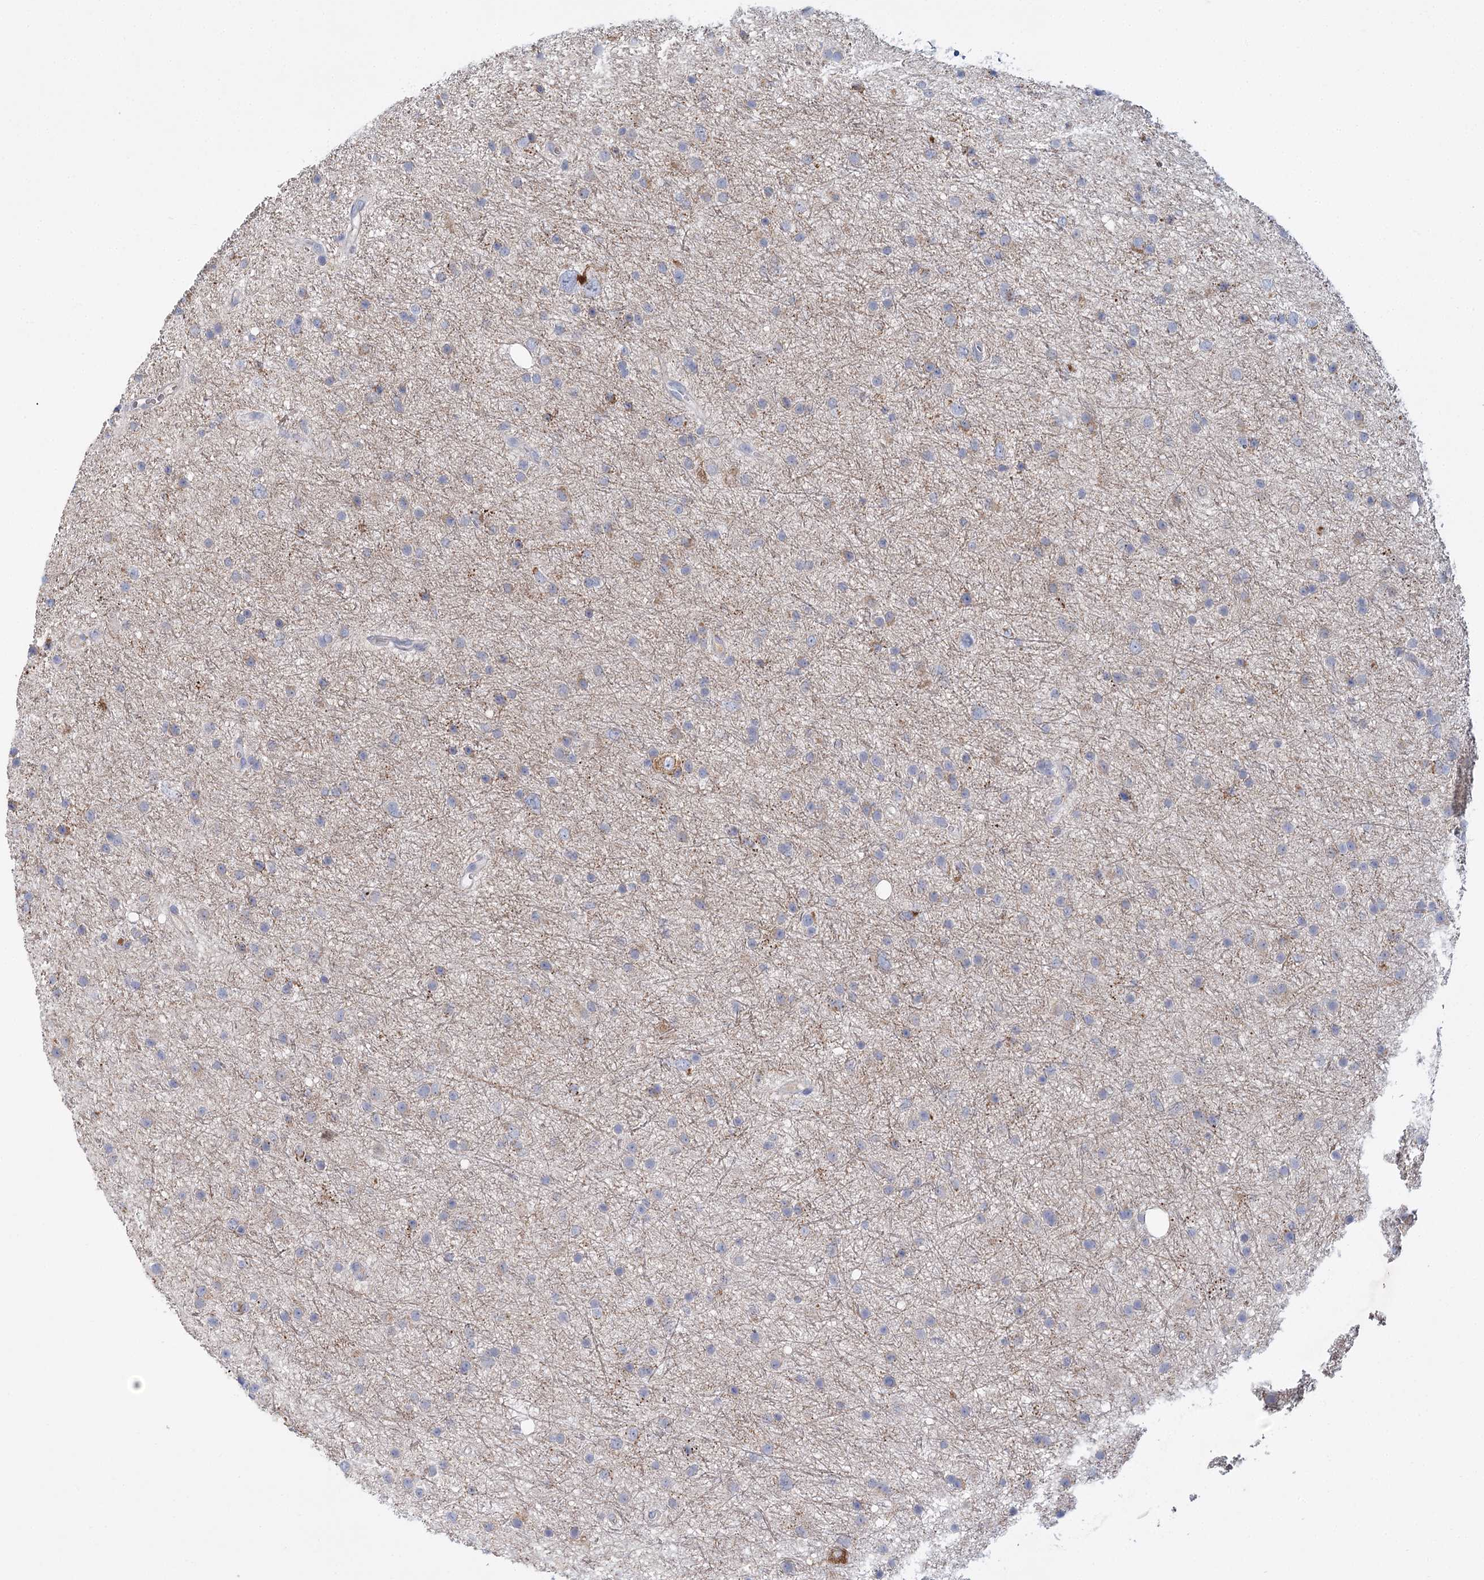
{"staining": {"intensity": "moderate", "quantity": "<25%", "location": "cytoplasmic/membranous"}, "tissue": "glioma", "cell_type": "Tumor cells", "image_type": "cancer", "snomed": [{"axis": "morphology", "description": "Glioma, malignant, Low grade"}, {"axis": "topography", "description": "Cerebral cortex"}], "caption": "Human glioma stained with a brown dye shows moderate cytoplasmic/membranous positive positivity in approximately <25% of tumor cells.", "gene": "ARHGAP44", "patient": {"sex": "female", "age": 39}}